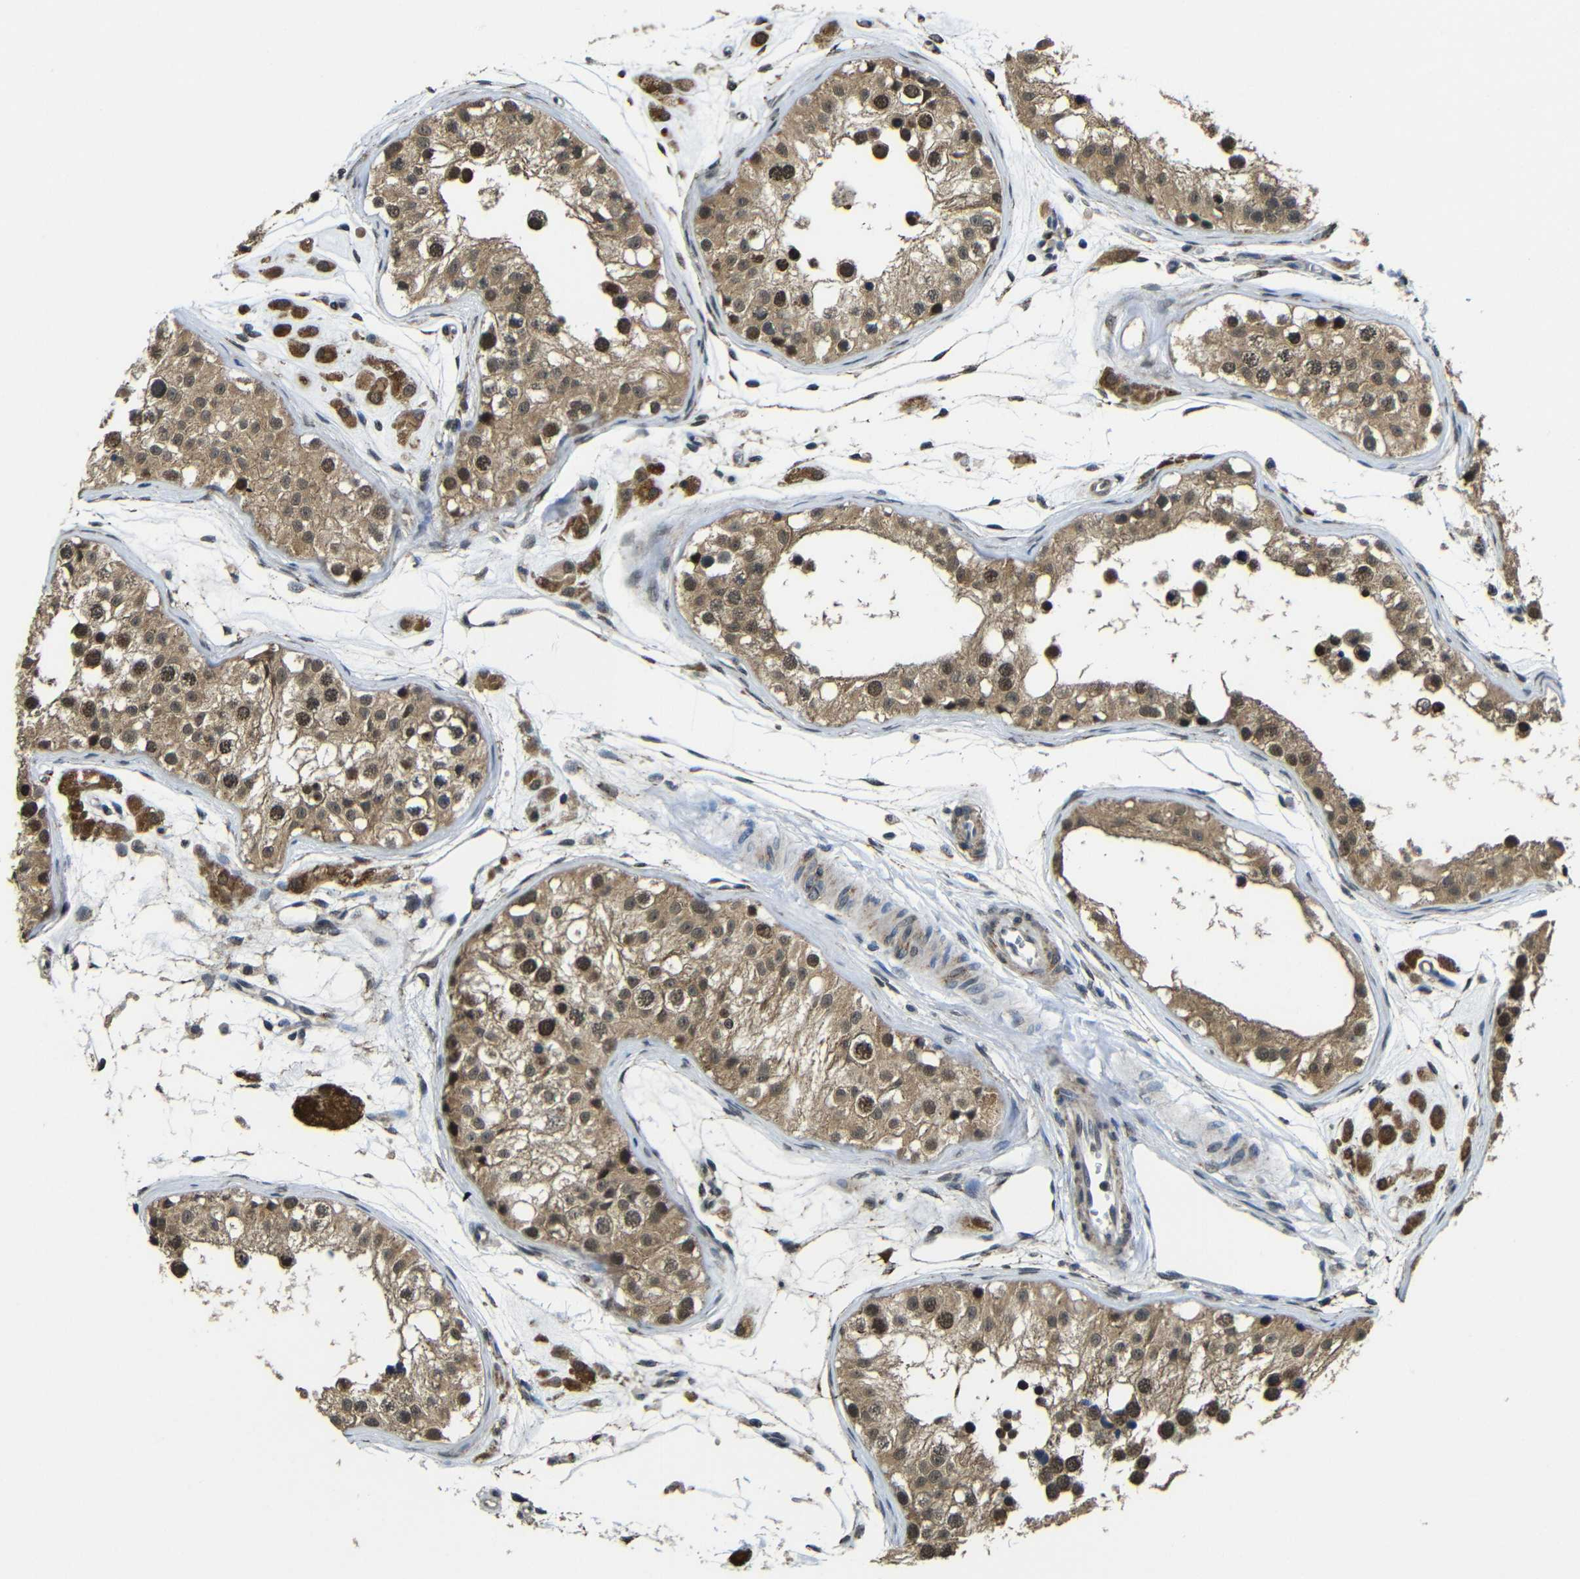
{"staining": {"intensity": "moderate", "quantity": ">75%", "location": "cytoplasmic/membranous,nuclear"}, "tissue": "testis", "cell_type": "Cells in seminiferous ducts", "image_type": "normal", "snomed": [{"axis": "morphology", "description": "Normal tissue, NOS"}, {"axis": "morphology", "description": "Adenocarcinoma, metastatic, NOS"}, {"axis": "topography", "description": "Testis"}], "caption": "Immunohistochemical staining of normal testis reveals moderate cytoplasmic/membranous,nuclear protein staining in approximately >75% of cells in seminiferous ducts.", "gene": "FAM172A", "patient": {"sex": "male", "age": 26}}